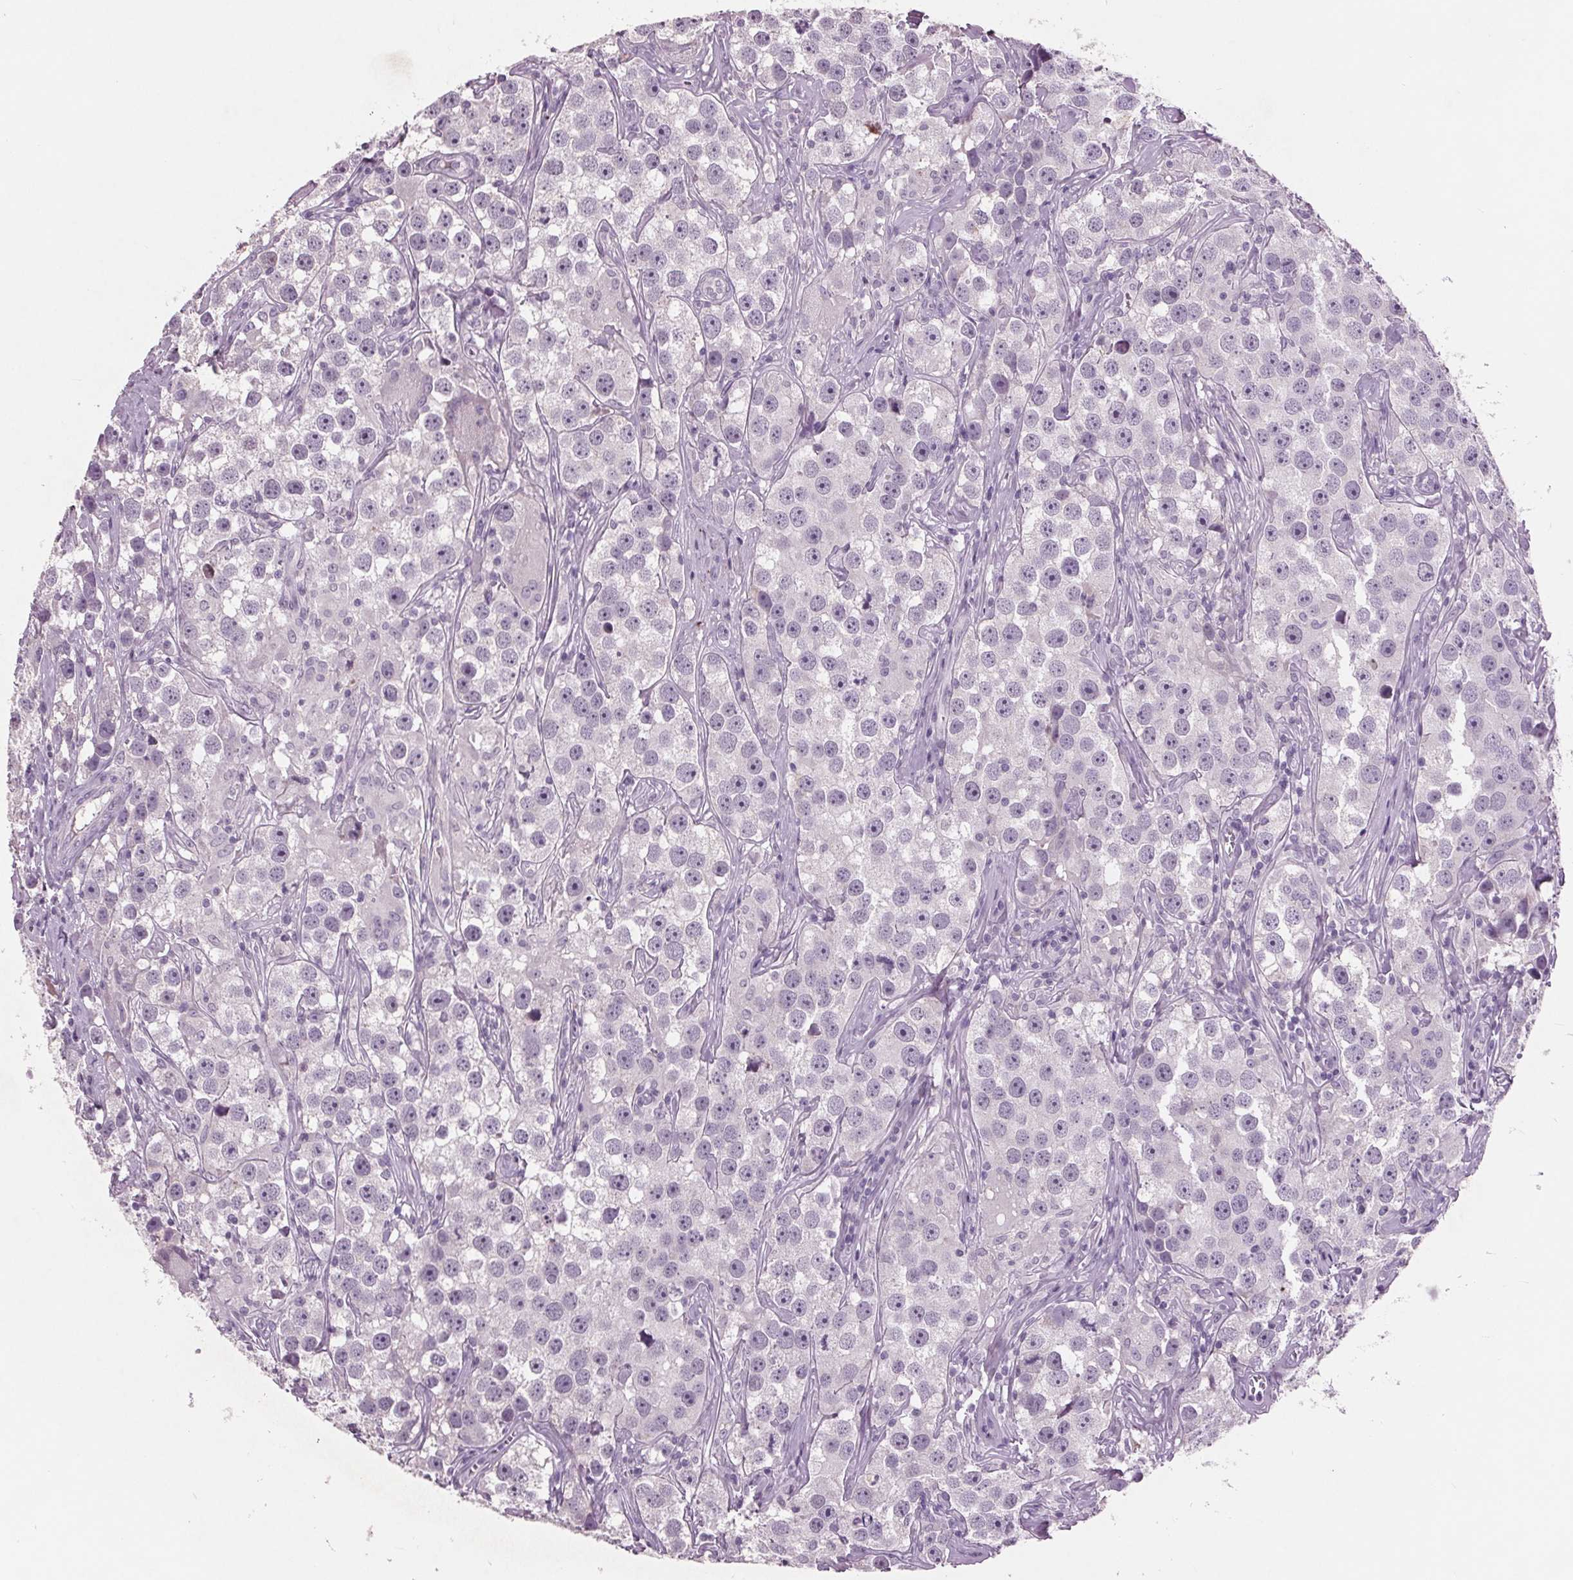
{"staining": {"intensity": "negative", "quantity": "none", "location": "none"}, "tissue": "testis cancer", "cell_type": "Tumor cells", "image_type": "cancer", "snomed": [{"axis": "morphology", "description": "Seminoma, NOS"}, {"axis": "topography", "description": "Testis"}], "caption": "A histopathology image of human seminoma (testis) is negative for staining in tumor cells.", "gene": "C6", "patient": {"sex": "male", "age": 49}}